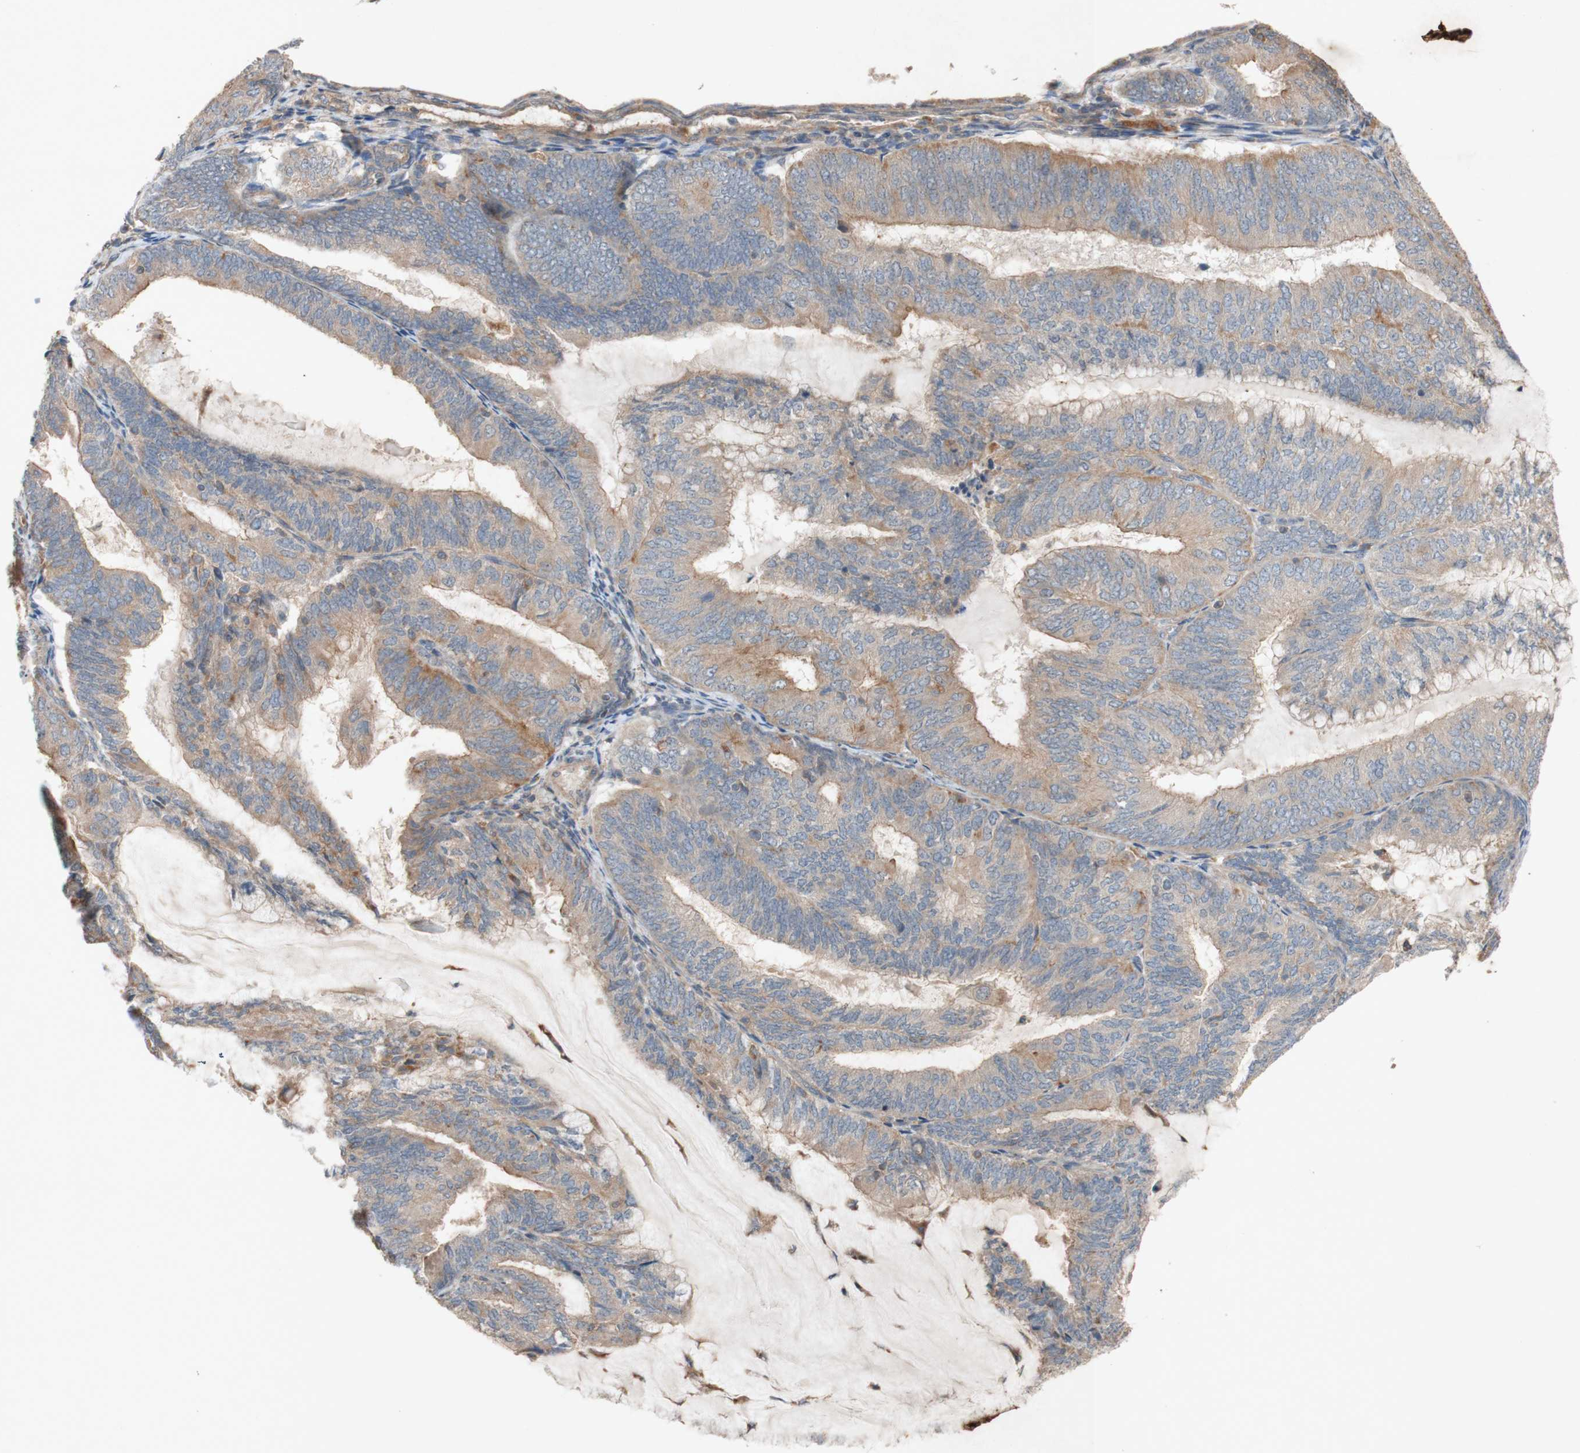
{"staining": {"intensity": "weak", "quantity": ">75%", "location": "cytoplasmic/membranous"}, "tissue": "endometrial cancer", "cell_type": "Tumor cells", "image_type": "cancer", "snomed": [{"axis": "morphology", "description": "Adenocarcinoma, NOS"}, {"axis": "topography", "description": "Endometrium"}], "caption": "Tumor cells display weak cytoplasmic/membranous positivity in about >75% of cells in adenocarcinoma (endometrial).", "gene": "ATP6V1F", "patient": {"sex": "female", "age": 81}}